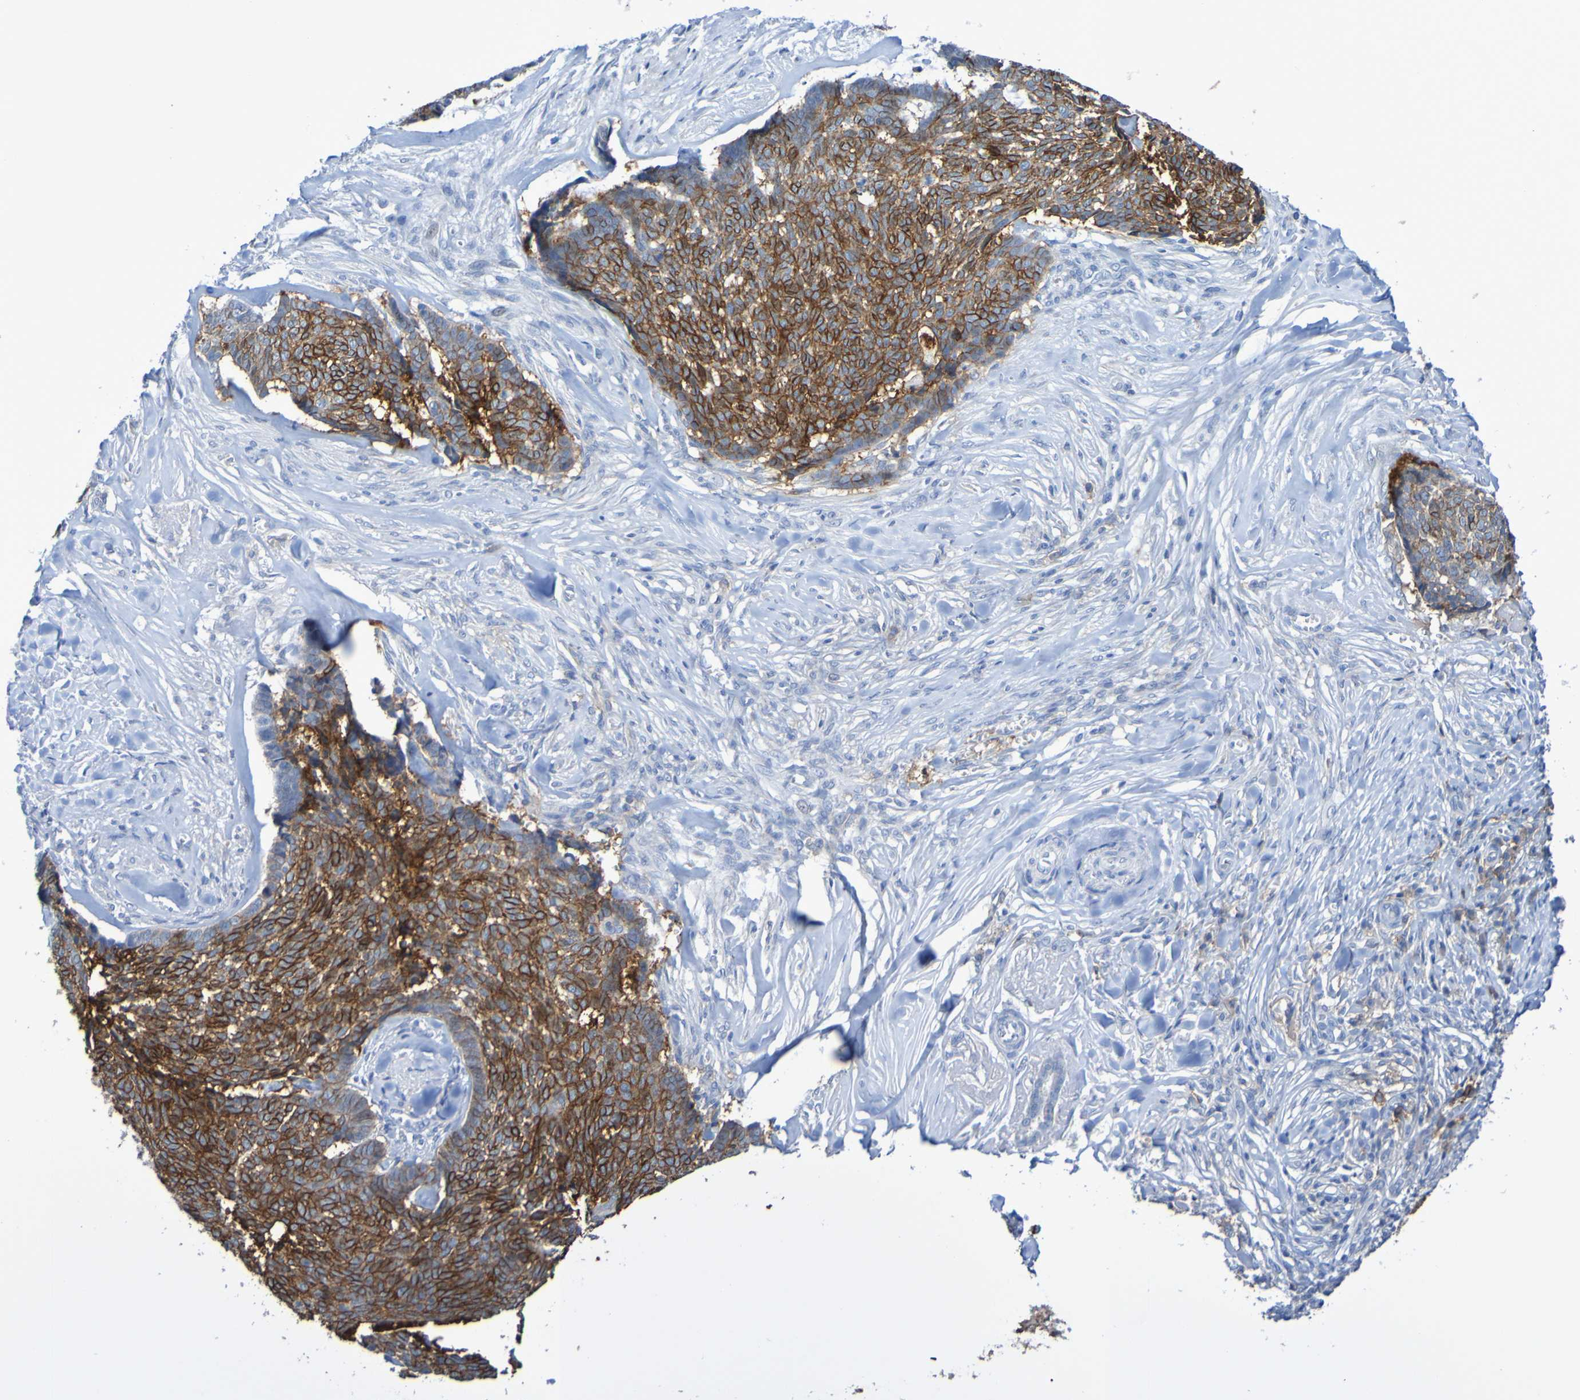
{"staining": {"intensity": "strong", "quantity": ">75%", "location": "cytoplasmic/membranous"}, "tissue": "skin cancer", "cell_type": "Tumor cells", "image_type": "cancer", "snomed": [{"axis": "morphology", "description": "Basal cell carcinoma"}, {"axis": "topography", "description": "Skin"}], "caption": "Immunohistochemical staining of human skin cancer shows strong cytoplasmic/membranous protein staining in approximately >75% of tumor cells. (Stains: DAB (3,3'-diaminobenzidine) in brown, nuclei in blue, Microscopy: brightfield microscopy at high magnification).", "gene": "SLC3A2", "patient": {"sex": "male", "age": 84}}